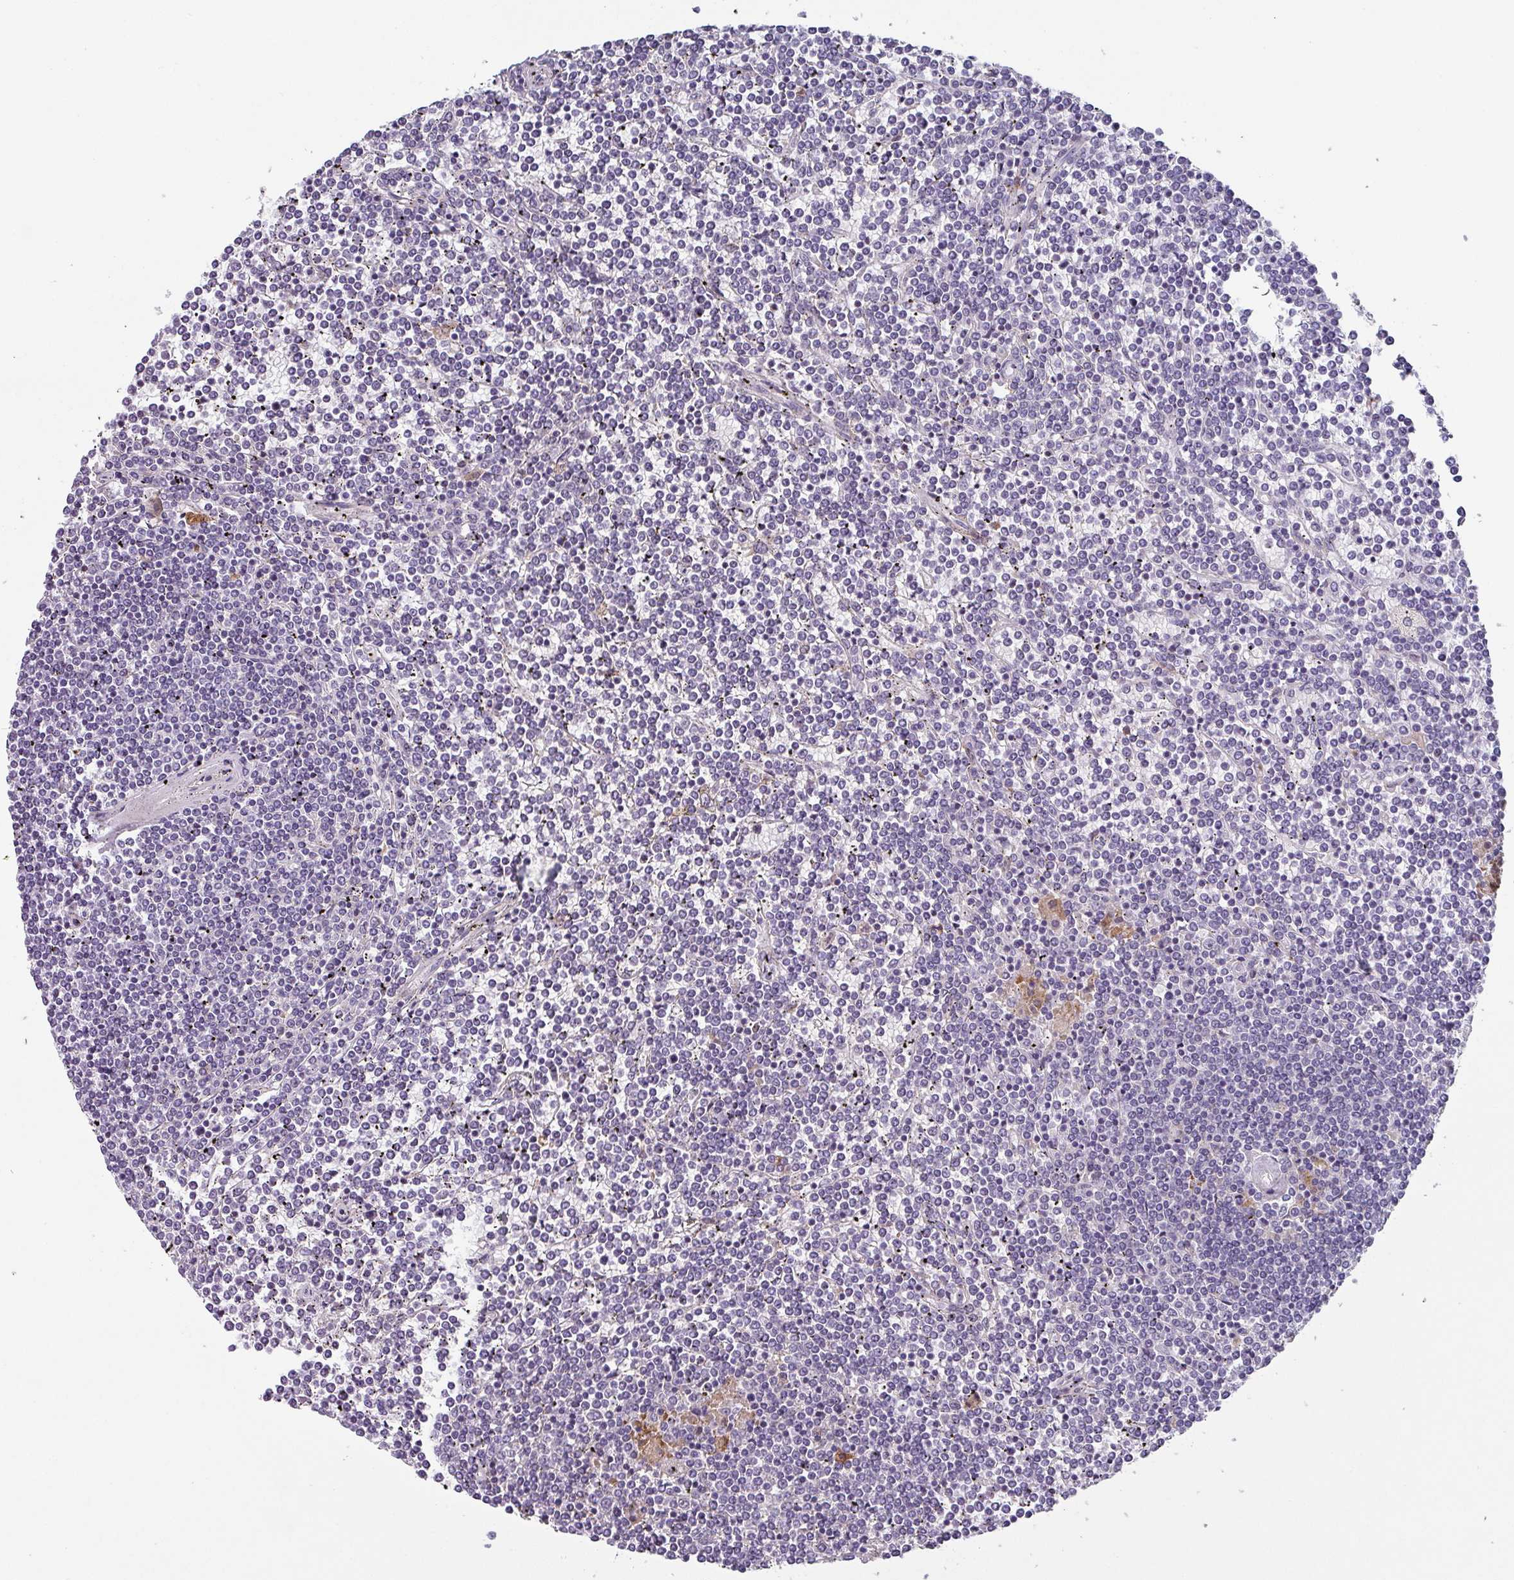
{"staining": {"intensity": "negative", "quantity": "none", "location": "none"}, "tissue": "lymphoma", "cell_type": "Tumor cells", "image_type": "cancer", "snomed": [{"axis": "morphology", "description": "Malignant lymphoma, non-Hodgkin's type, Low grade"}, {"axis": "topography", "description": "Spleen"}], "caption": "The photomicrograph reveals no staining of tumor cells in low-grade malignant lymphoma, non-Hodgkin's type. The staining is performed using DAB brown chromogen with nuclei counter-stained in using hematoxylin.", "gene": "C1QB", "patient": {"sex": "female", "age": 19}}